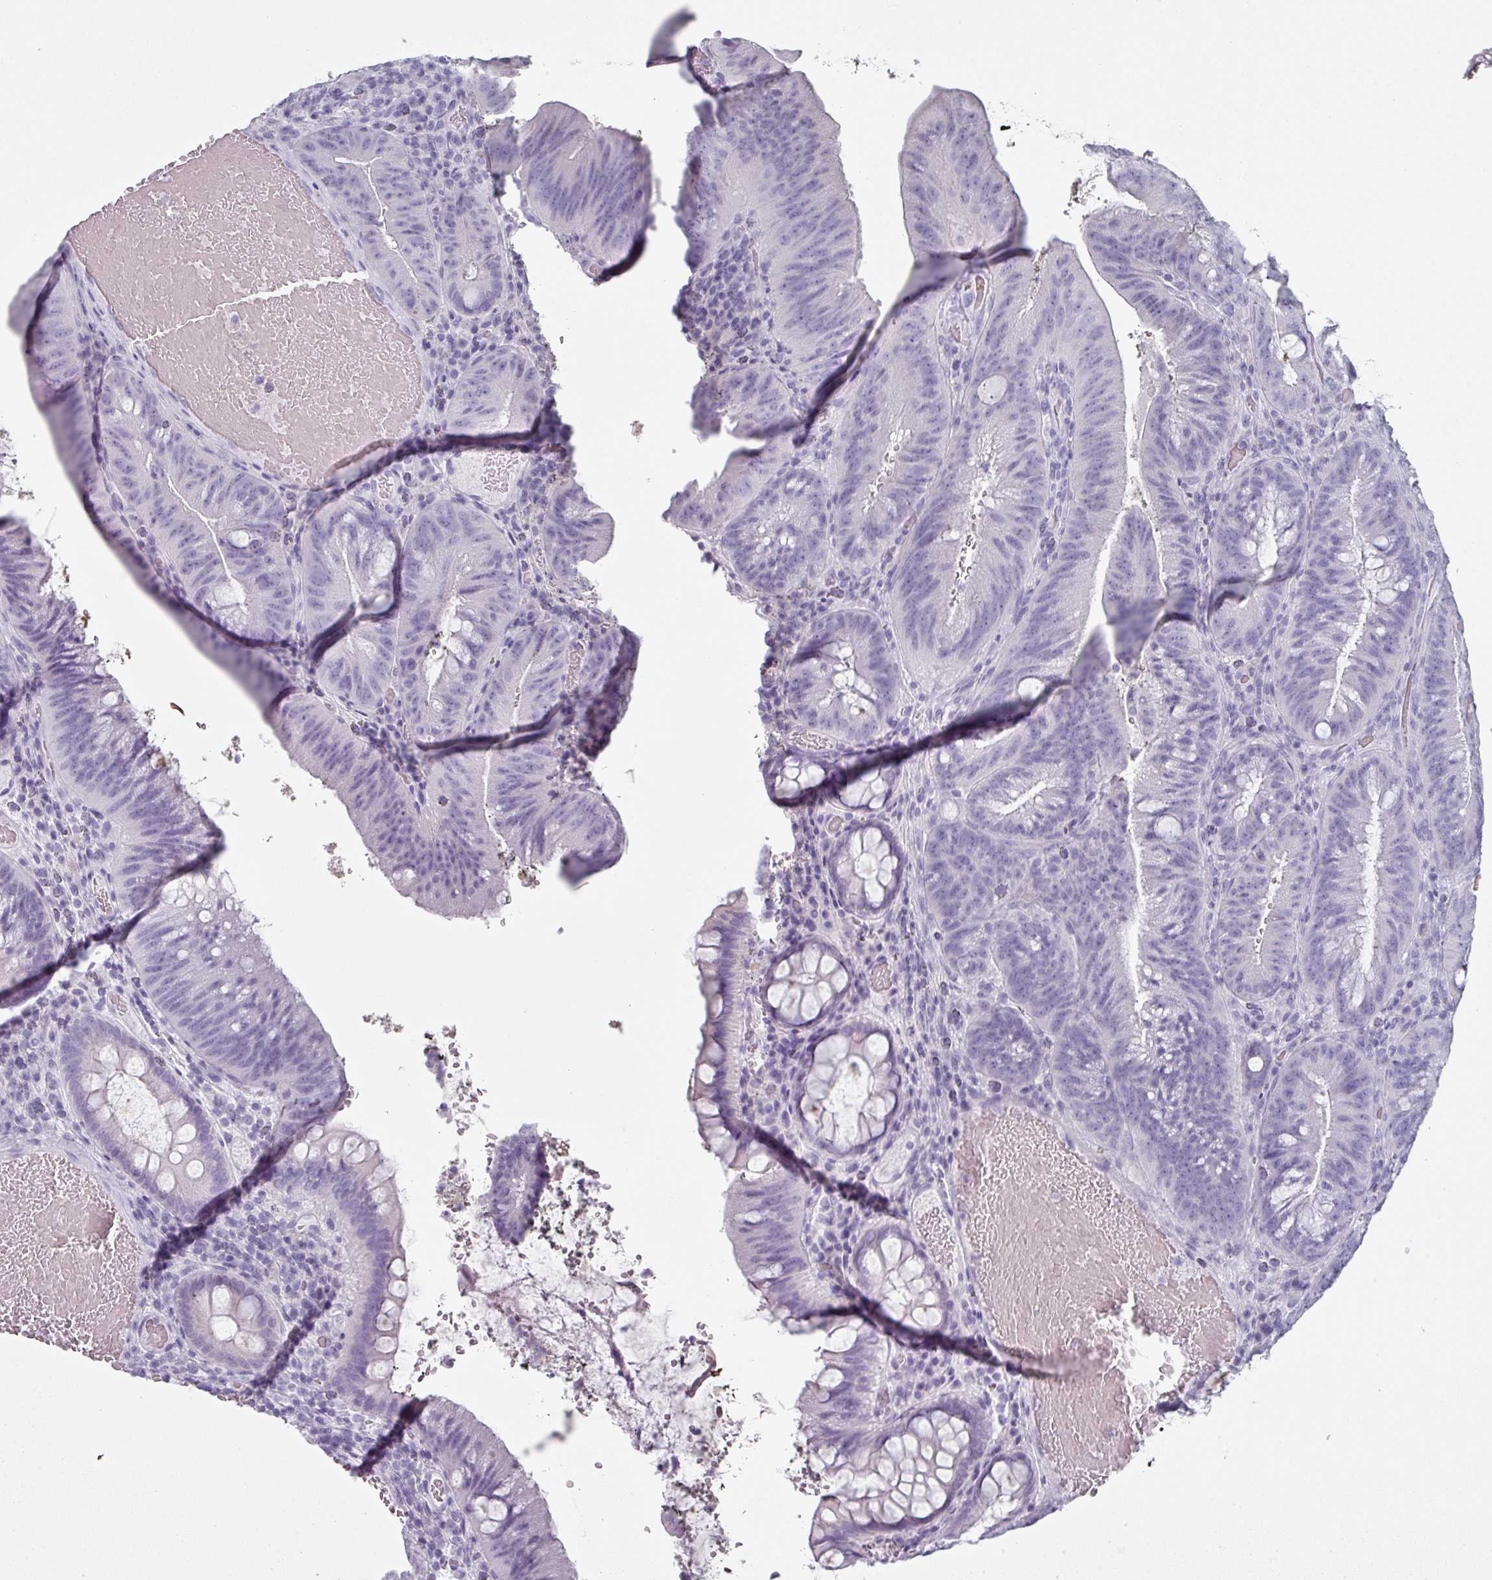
{"staining": {"intensity": "negative", "quantity": "none", "location": "none"}, "tissue": "colorectal cancer", "cell_type": "Tumor cells", "image_type": "cancer", "snomed": [{"axis": "morphology", "description": "Adenocarcinoma, NOS"}, {"axis": "topography", "description": "Colon"}], "caption": "High magnification brightfield microscopy of colorectal cancer (adenocarcinoma) stained with DAB (3,3'-diaminobenzidine) (brown) and counterstained with hematoxylin (blue): tumor cells show no significant positivity.", "gene": "SLC35G2", "patient": {"sex": "female", "age": 43}}